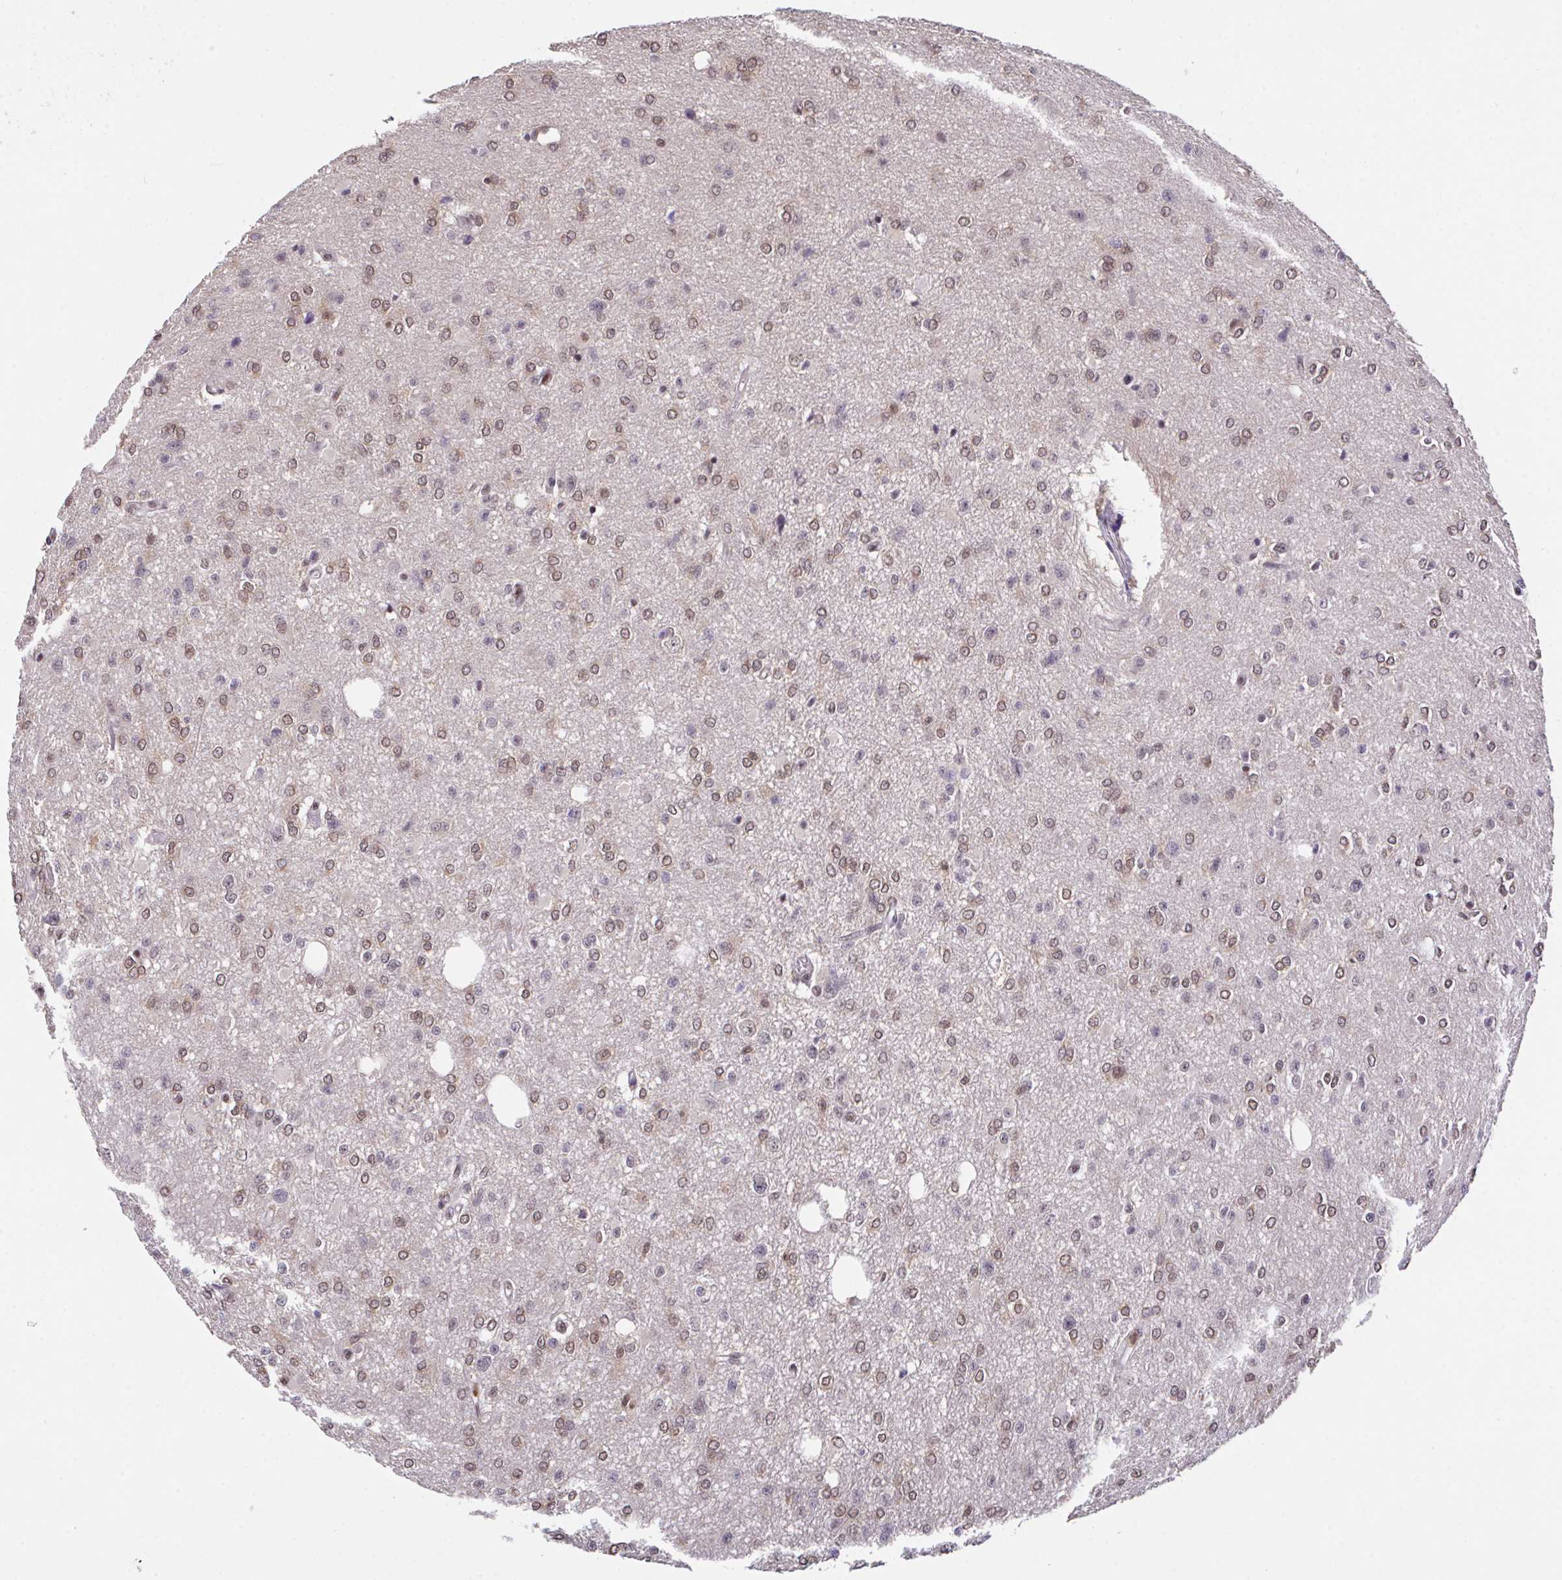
{"staining": {"intensity": "moderate", "quantity": ">75%", "location": "nuclear"}, "tissue": "glioma", "cell_type": "Tumor cells", "image_type": "cancer", "snomed": [{"axis": "morphology", "description": "Glioma, malignant, Low grade"}, {"axis": "topography", "description": "Brain"}], "caption": "Approximately >75% of tumor cells in malignant glioma (low-grade) demonstrate moderate nuclear protein staining as visualized by brown immunohistochemical staining.", "gene": "OR6K3", "patient": {"sex": "male", "age": 26}}